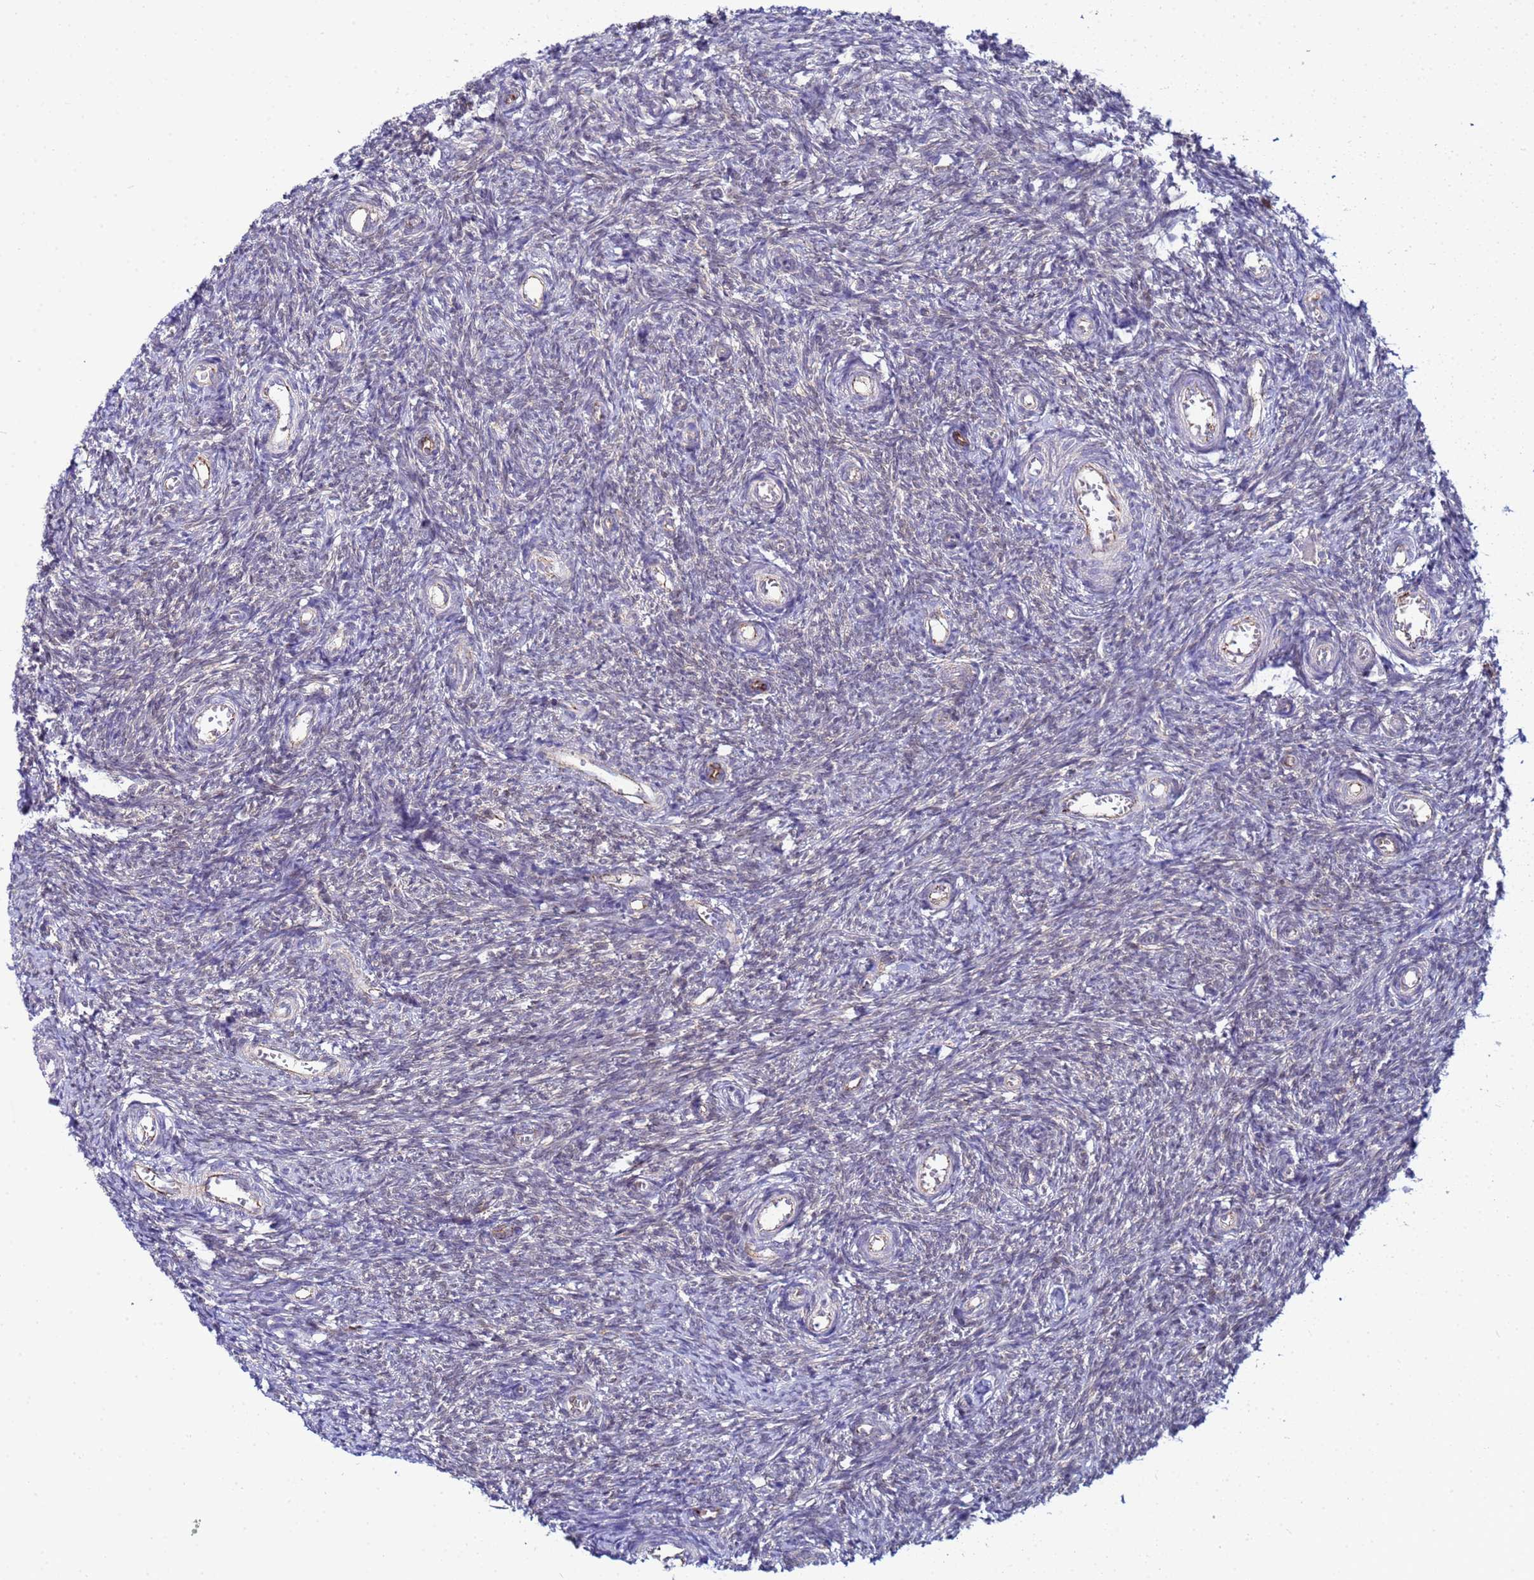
{"staining": {"intensity": "weak", "quantity": ">75%", "location": "nuclear"}, "tissue": "ovary", "cell_type": "Follicle cells", "image_type": "normal", "snomed": [{"axis": "morphology", "description": "Normal tissue, NOS"}, {"axis": "topography", "description": "Ovary"}], "caption": "Immunohistochemistry (IHC) (DAB) staining of unremarkable ovary displays weak nuclear protein positivity in about >75% of follicle cells. Nuclei are stained in blue.", "gene": "SLC25A37", "patient": {"sex": "female", "age": 44}}